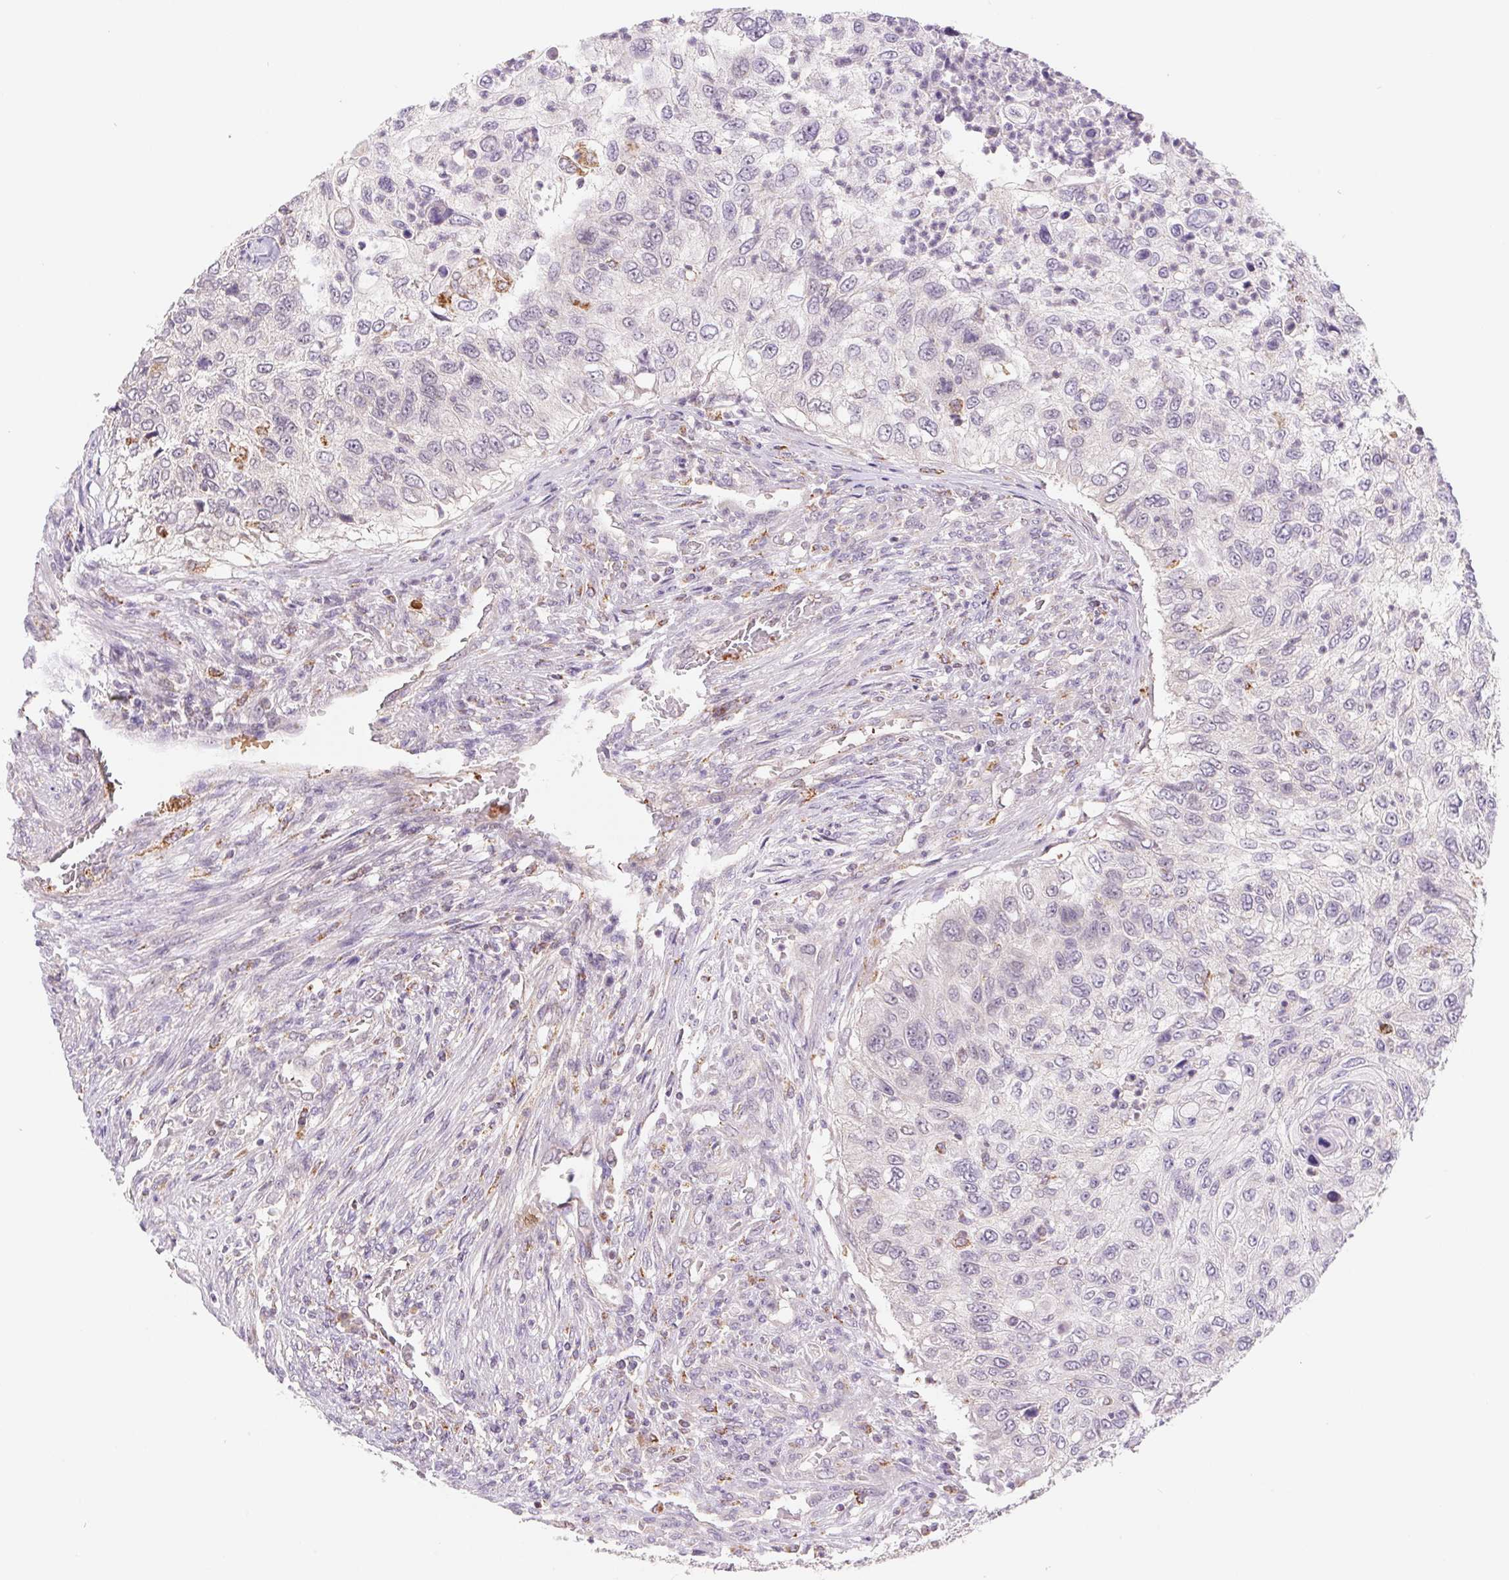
{"staining": {"intensity": "negative", "quantity": "none", "location": "none"}, "tissue": "urothelial cancer", "cell_type": "Tumor cells", "image_type": "cancer", "snomed": [{"axis": "morphology", "description": "Urothelial carcinoma, High grade"}, {"axis": "topography", "description": "Urinary bladder"}], "caption": "Photomicrograph shows no protein expression in tumor cells of high-grade urothelial carcinoma tissue.", "gene": "EMC6", "patient": {"sex": "female", "age": 60}}